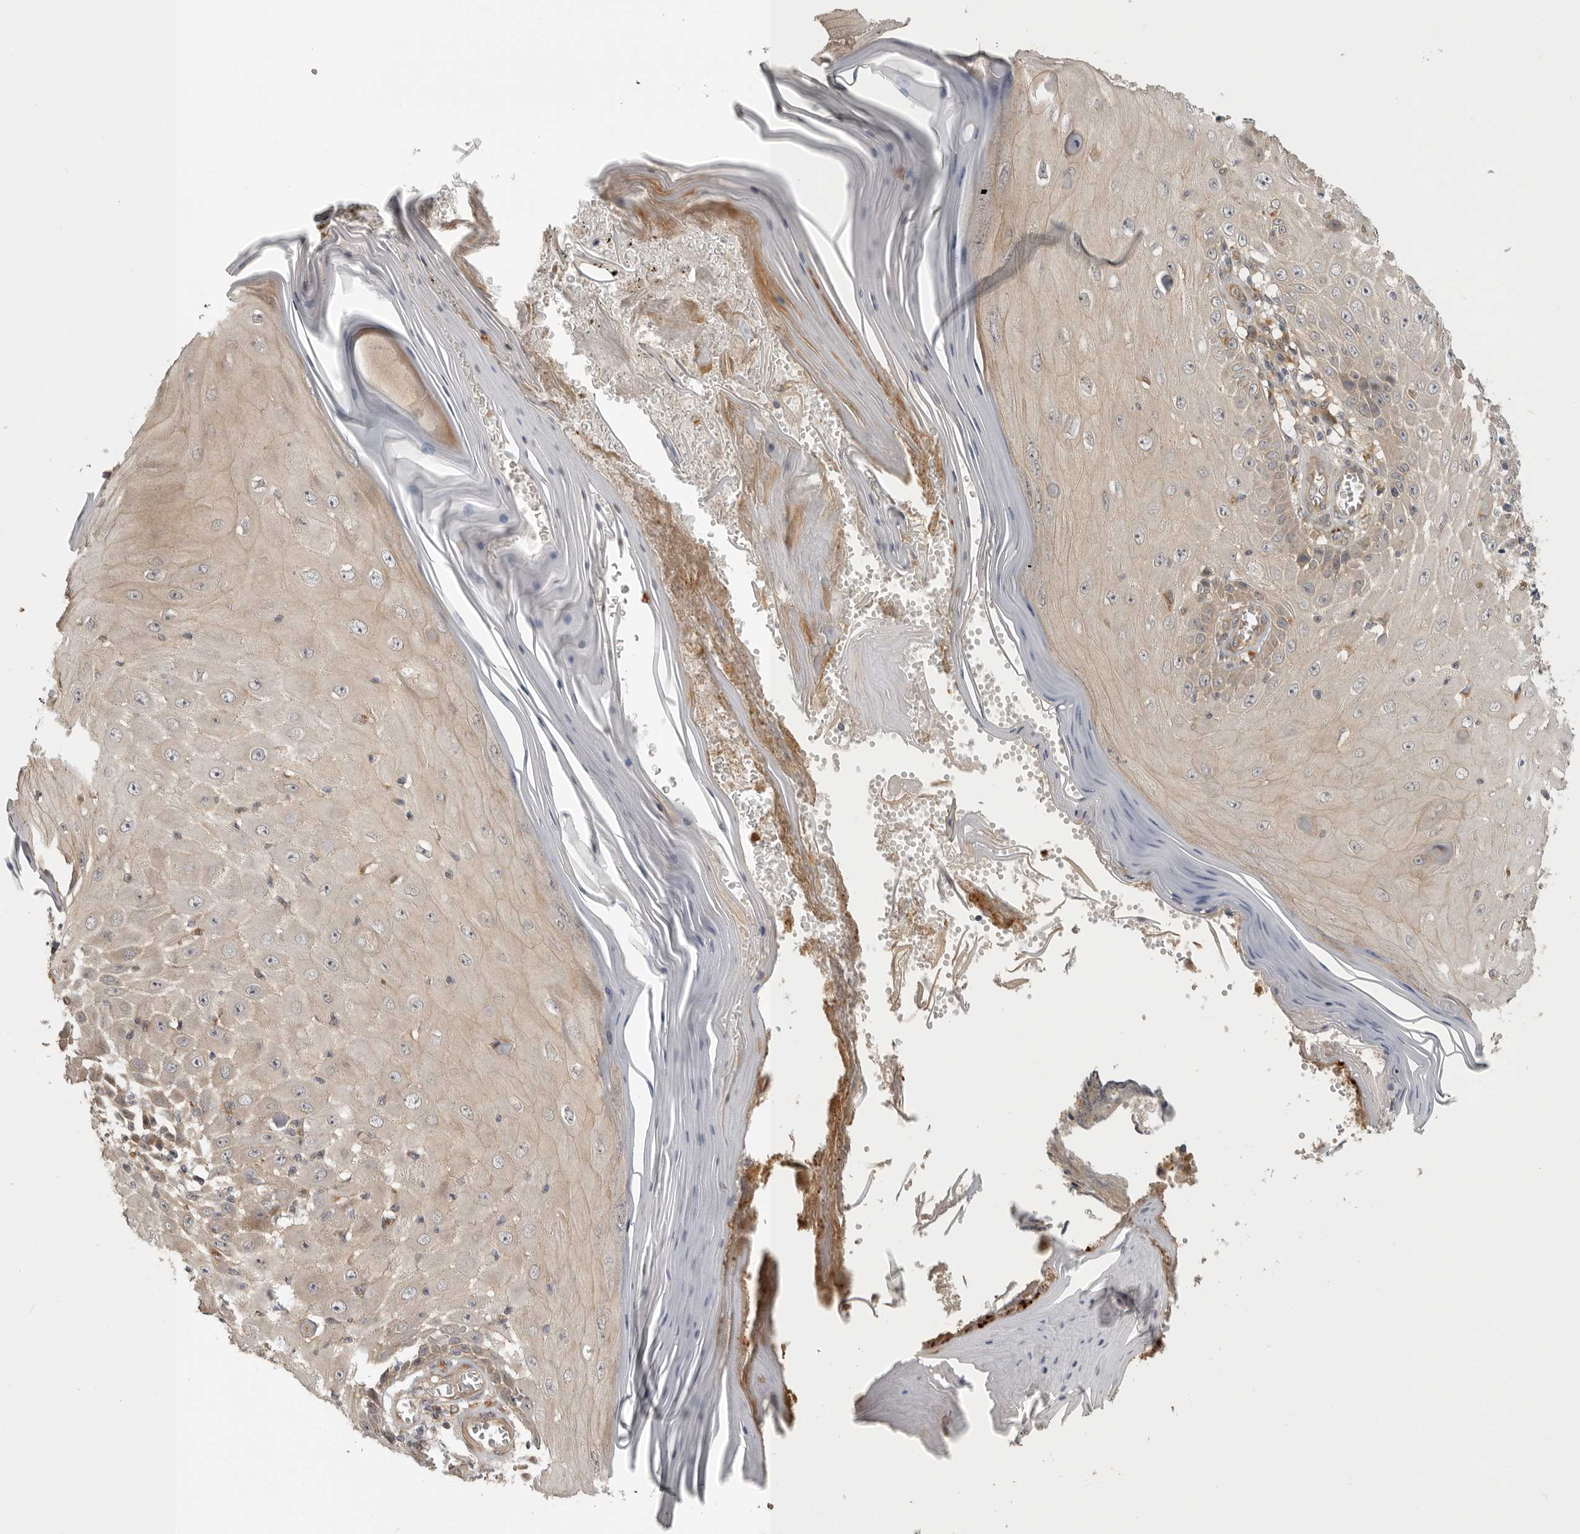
{"staining": {"intensity": "weak", "quantity": "<25%", "location": "cytoplasmic/membranous"}, "tissue": "skin cancer", "cell_type": "Tumor cells", "image_type": "cancer", "snomed": [{"axis": "morphology", "description": "Squamous cell carcinoma, NOS"}, {"axis": "topography", "description": "Skin"}], "caption": "Skin cancer was stained to show a protein in brown. There is no significant staining in tumor cells.", "gene": "CUEDC1", "patient": {"sex": "female", "age": 73}}